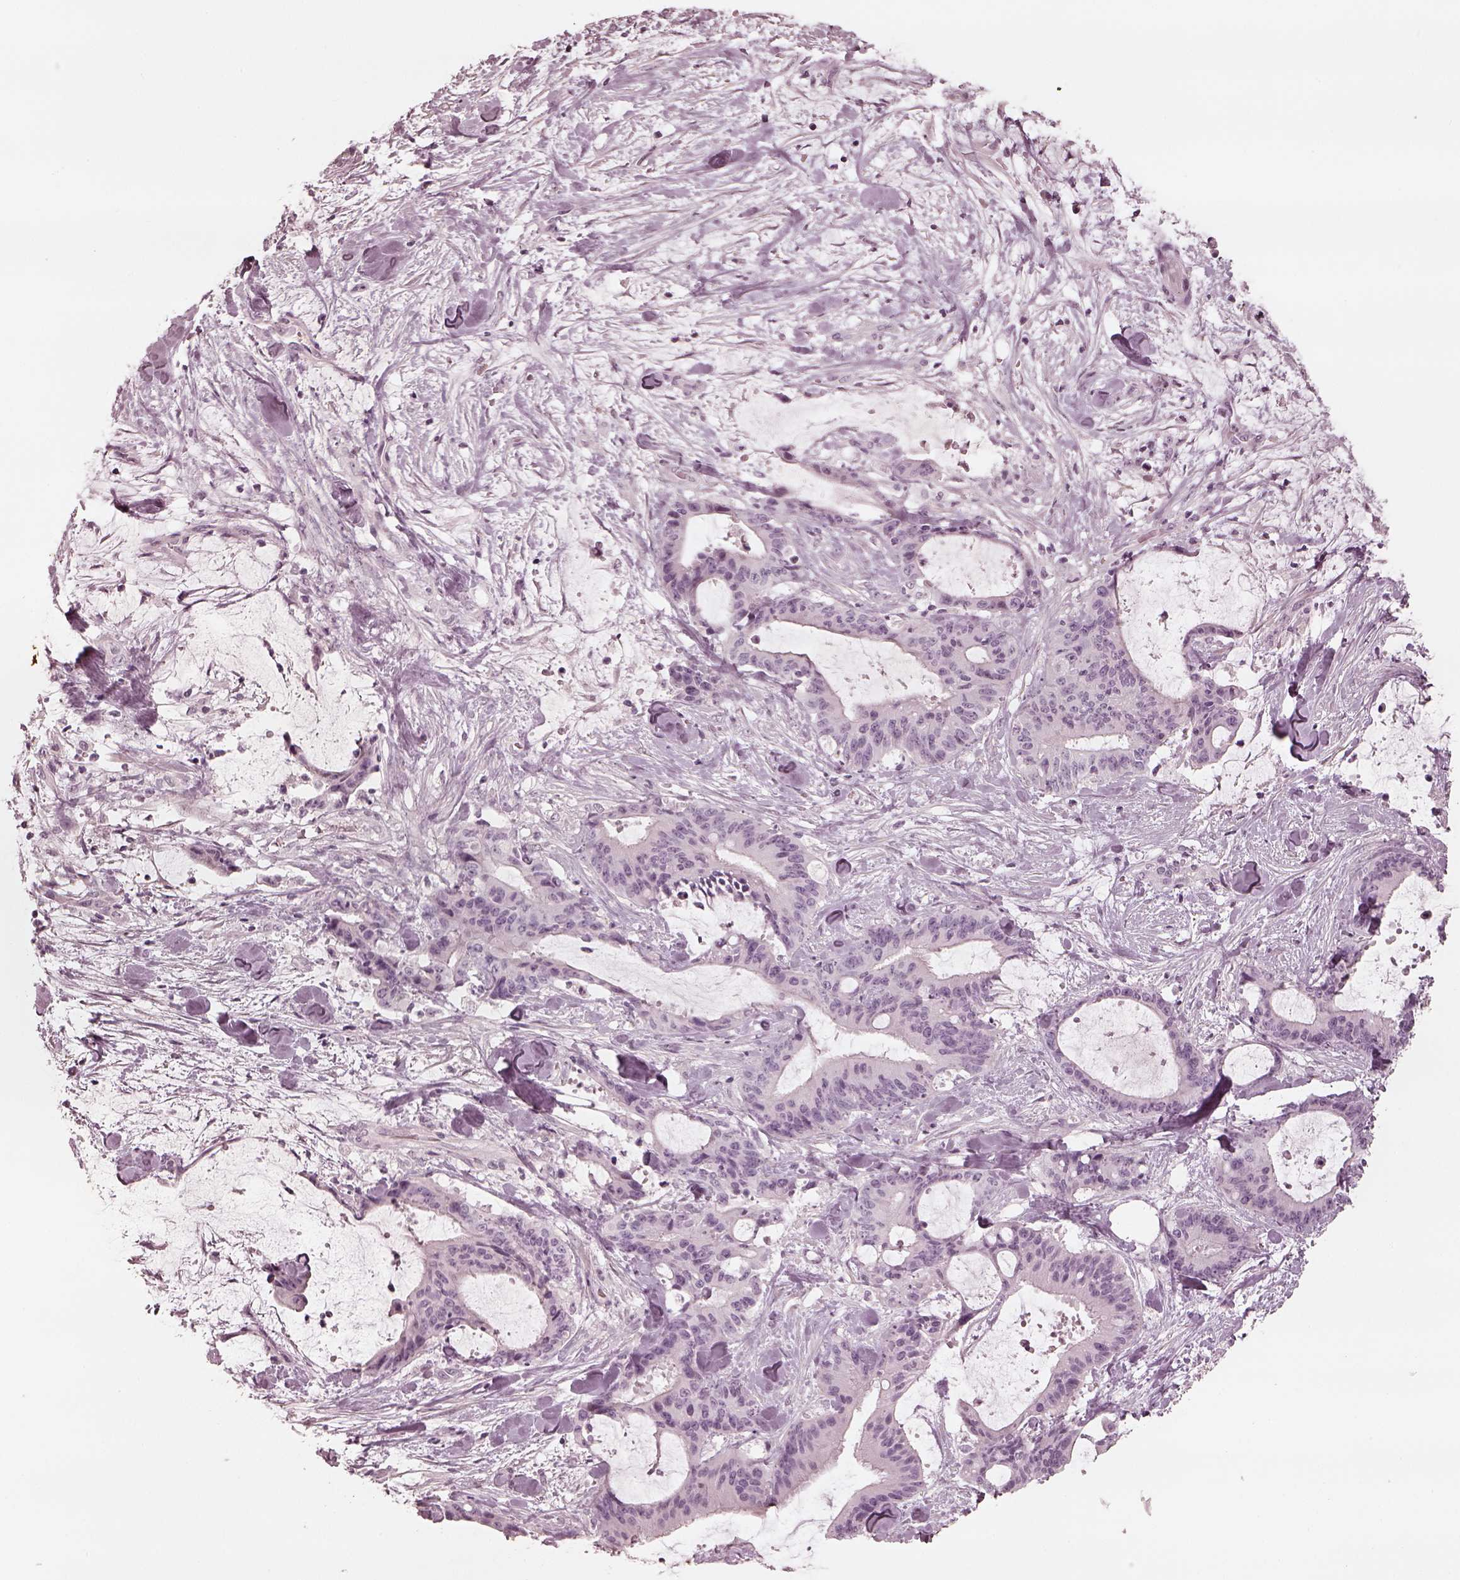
{"staining": {"intensity": "negative", "quantity": "none", "location": "none"}, "tissue": "liver cancer", "cell_type": "Tumor cells", "image_type": "cancer", "snomed": [{"axis": "morphology", "description": "Cholangiocarcinoma"}, {"axis": "topography", "description": "Liver"}], "caption": "Image shows no significant protein expression in tumor cells of liver cancer (cholangiocarcinoma).", "gene": "ADRB3", "patient": {"sex": "female", "age": 73}}